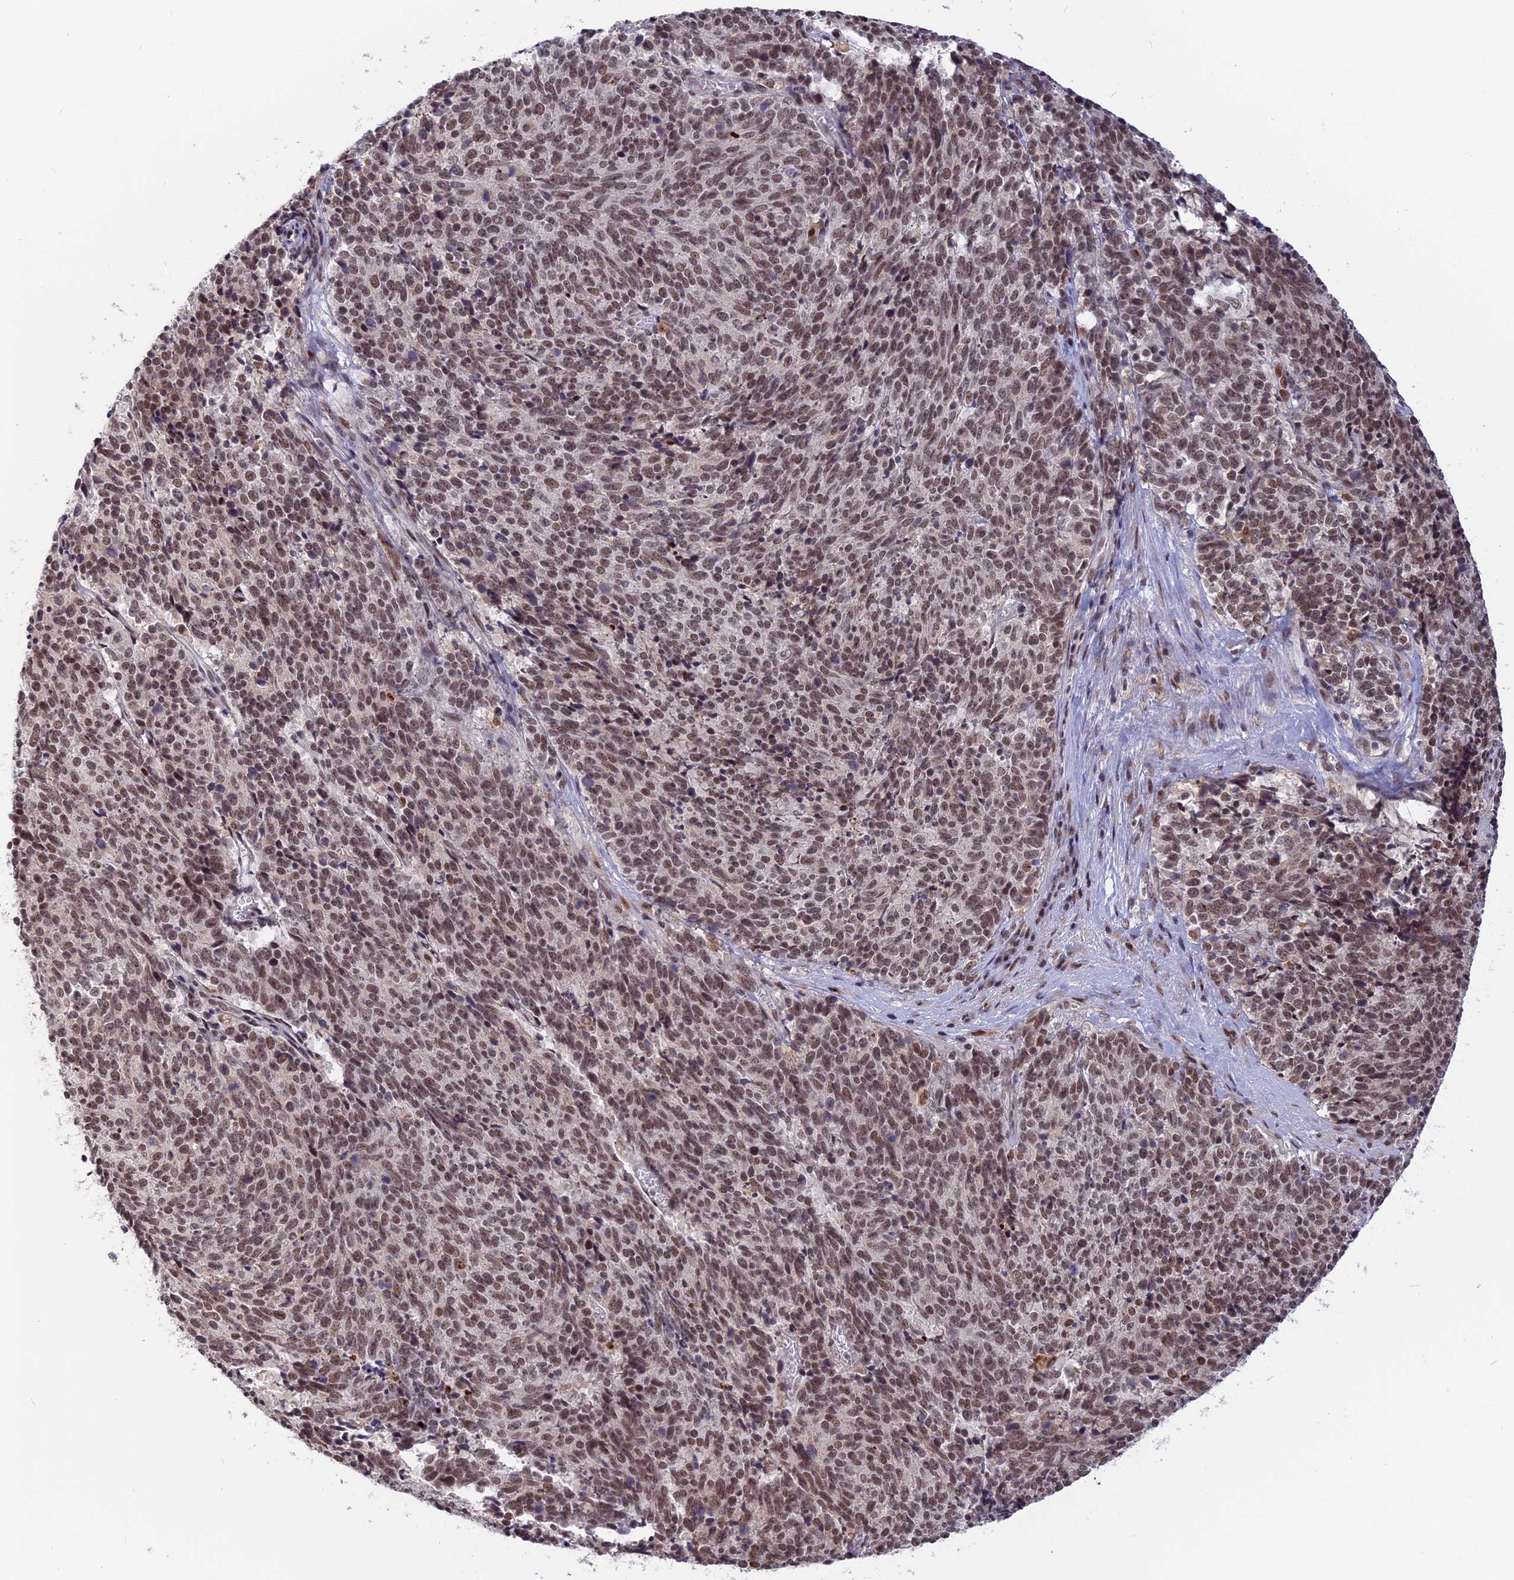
{"staining": {"intensity": "moderate", "quantity": ">75%", "location": "nuclear"}, "tissue": "cervical cancer", "cell_type": "Tumor cells", "image_type": "cancer", "snomed": [{"axis": "morphology", "description": "Squamous cell carcinoma, NOS"}, {"axis": "topography", "description": "Cervix"}], "caption": "This micrograph reveals IHC staining of squamous cell carcinoma (cervical), with medium moderate nuclear expression in approximately >75% of tumor cells.", "gene": "POLR2C", "patient": {"sex": "female", "age": 29}}